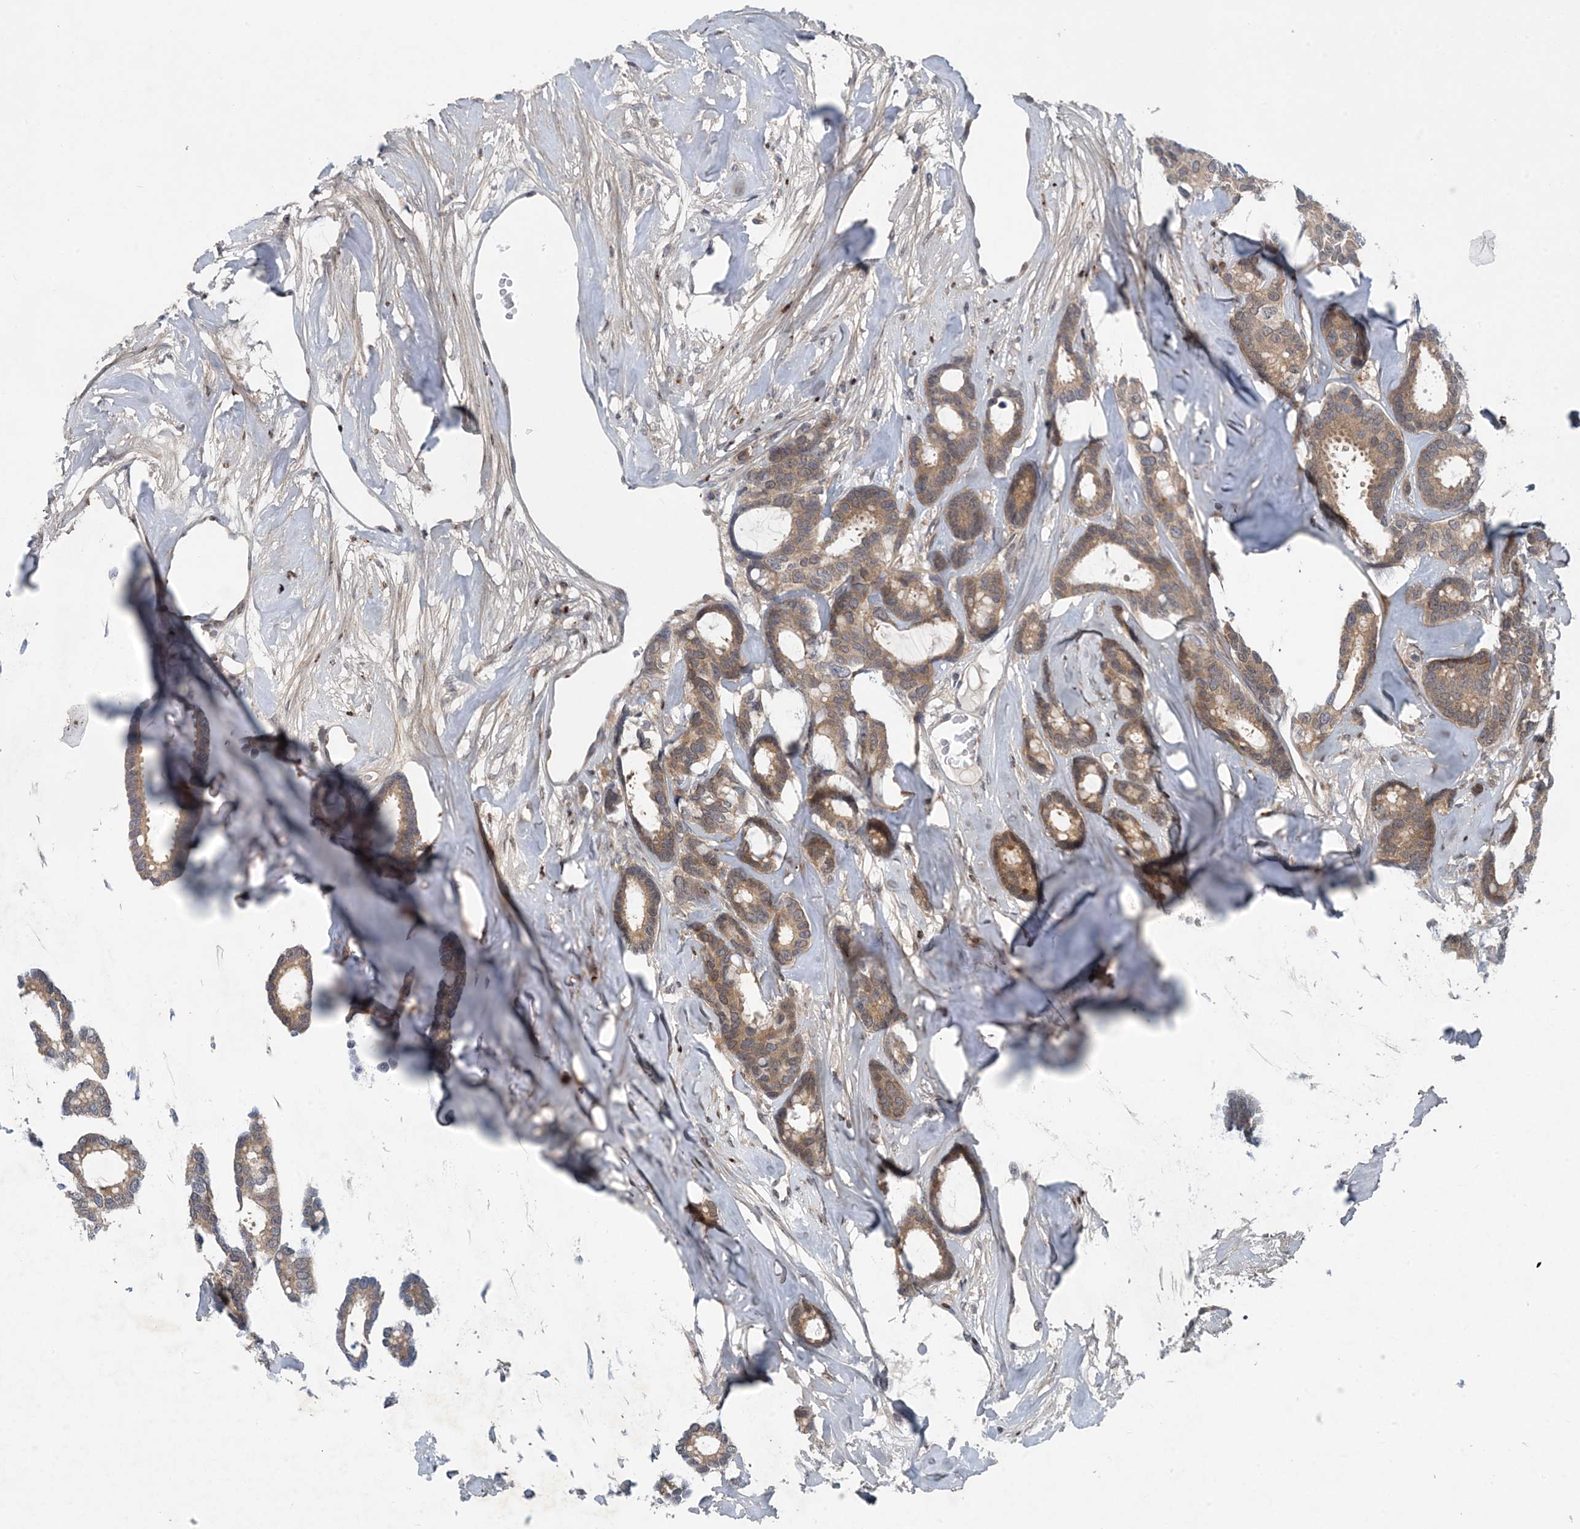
{"staining": {"intensity": "moderate", "quantity": ">75%", "location": "cytoplasmic/membranous,nuclear"}, "tissue": "breast cancer", "cell_type": "Tumor cells", "image_type": "cancer", "snomed": [{"axis": "morphology", "description": "Duct carcinoma"}, {"axis": "topography", "description": "Breast"}], "caption": "DAB immunohistochemical staining of infiltrating ductal carcinoma (breast) demonstrates moderate cytoplasmic/membranous and nuclear protein expression in about >75% of tumor cells. The staining is performed using DAB brown chromogen to label protein expression. The nuclei are counter-stained blue using hematoxylin.", "gene": "HIKESHI", "patient": {"sex": "female", "age": 87}}